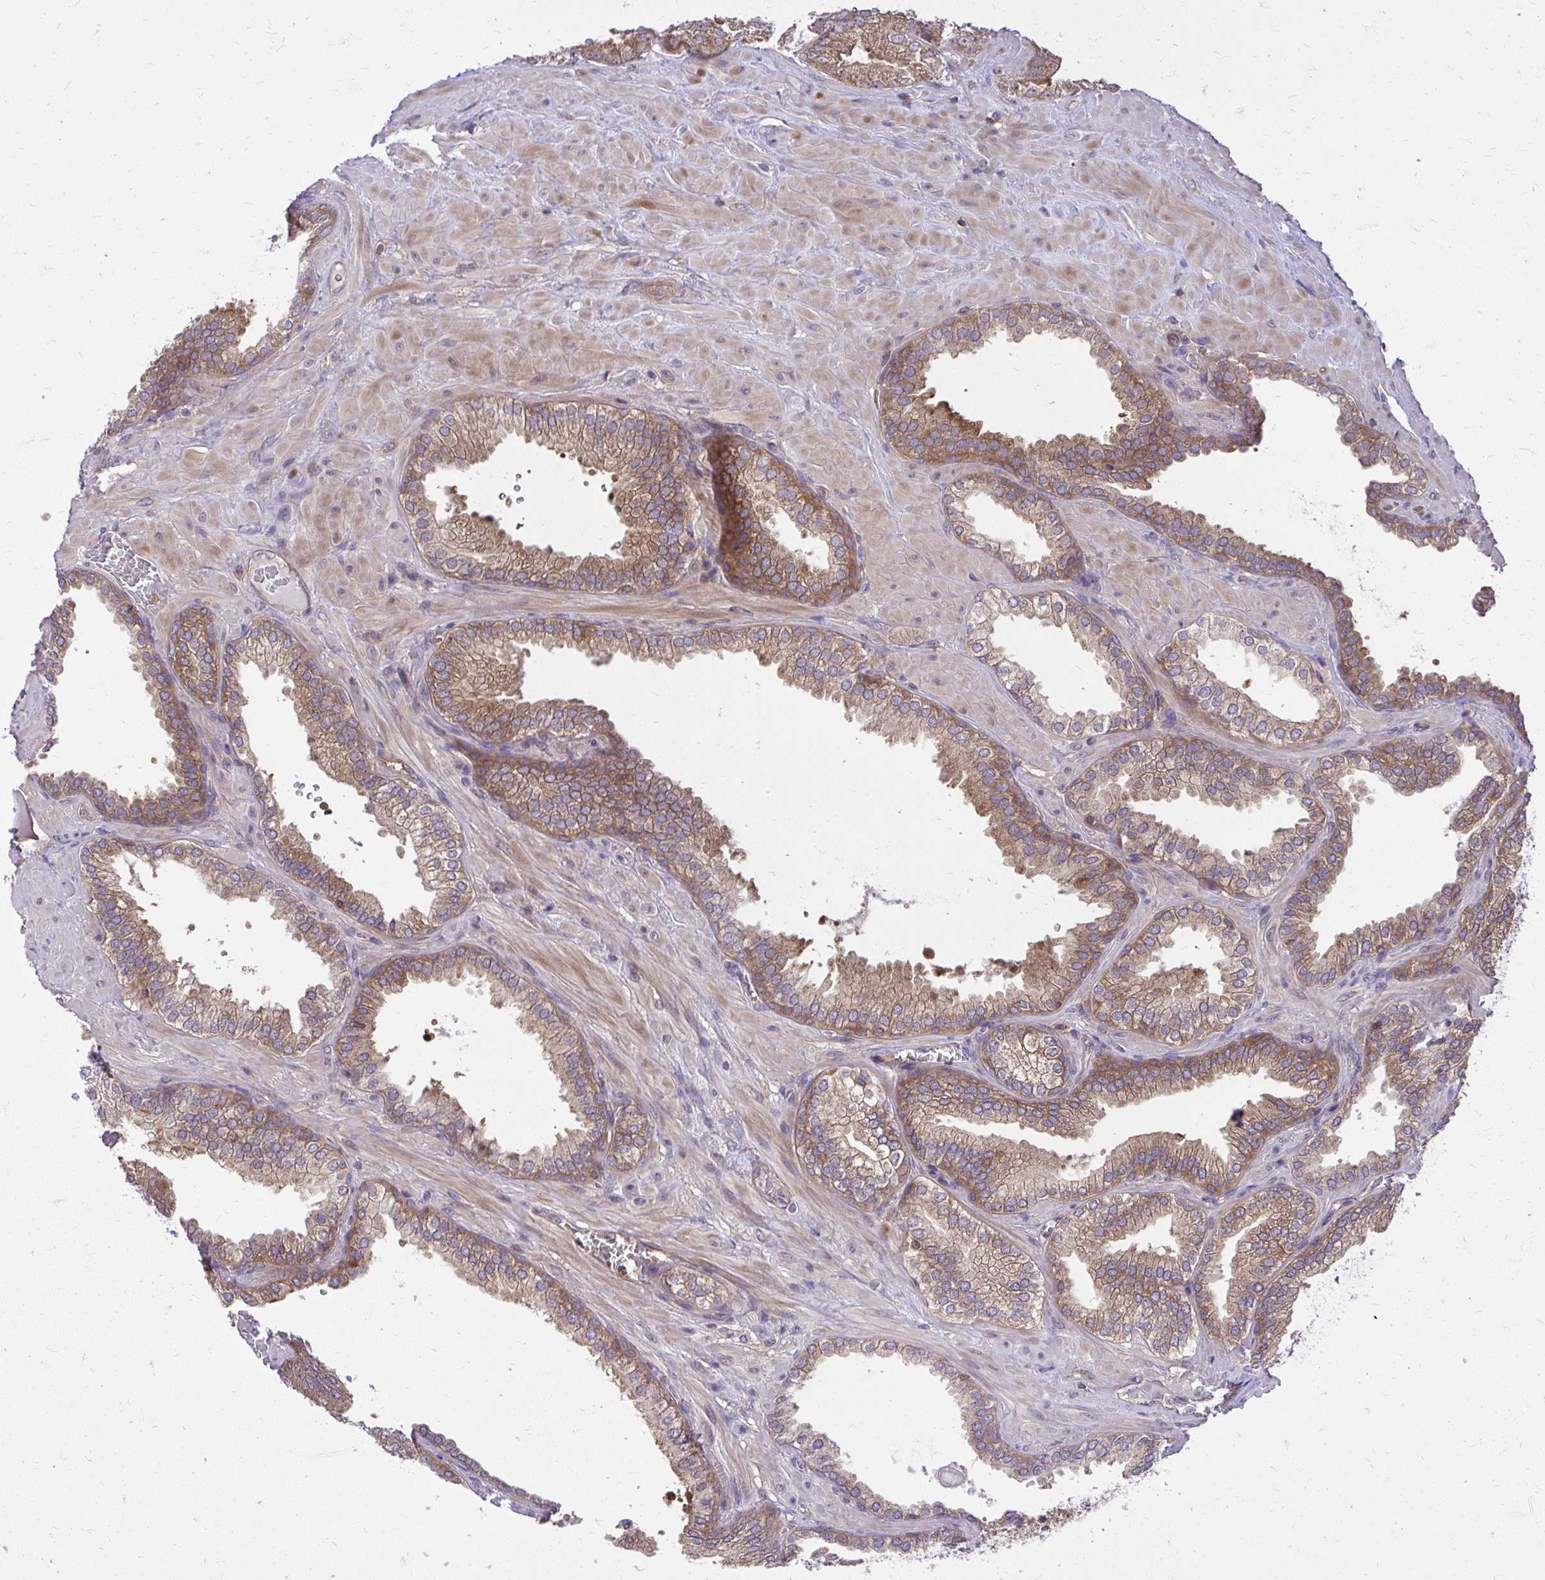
{"staining": {"intensity": "moderate", "quantity": ">75%", "location": "cytoplasmic/membranous"}, "tissue": "prostate cancer", "cell_type": "Tumor cells", "image_type": "cancer", "snomed": [{"axis": "morphology", "description": "Adenocarcinoma, High grade"}, {"axis": "topography", "description": "Prostate"}], "caption": "This photomicrograph shows IHC staining of human high-grade adenocarcinoma (prostate), with medium moderate cytoplasmic/membranous expression in about >75% of tumor cells.", "gene": "PPP5C", "patient": {"sex": "male", "age": 68}}